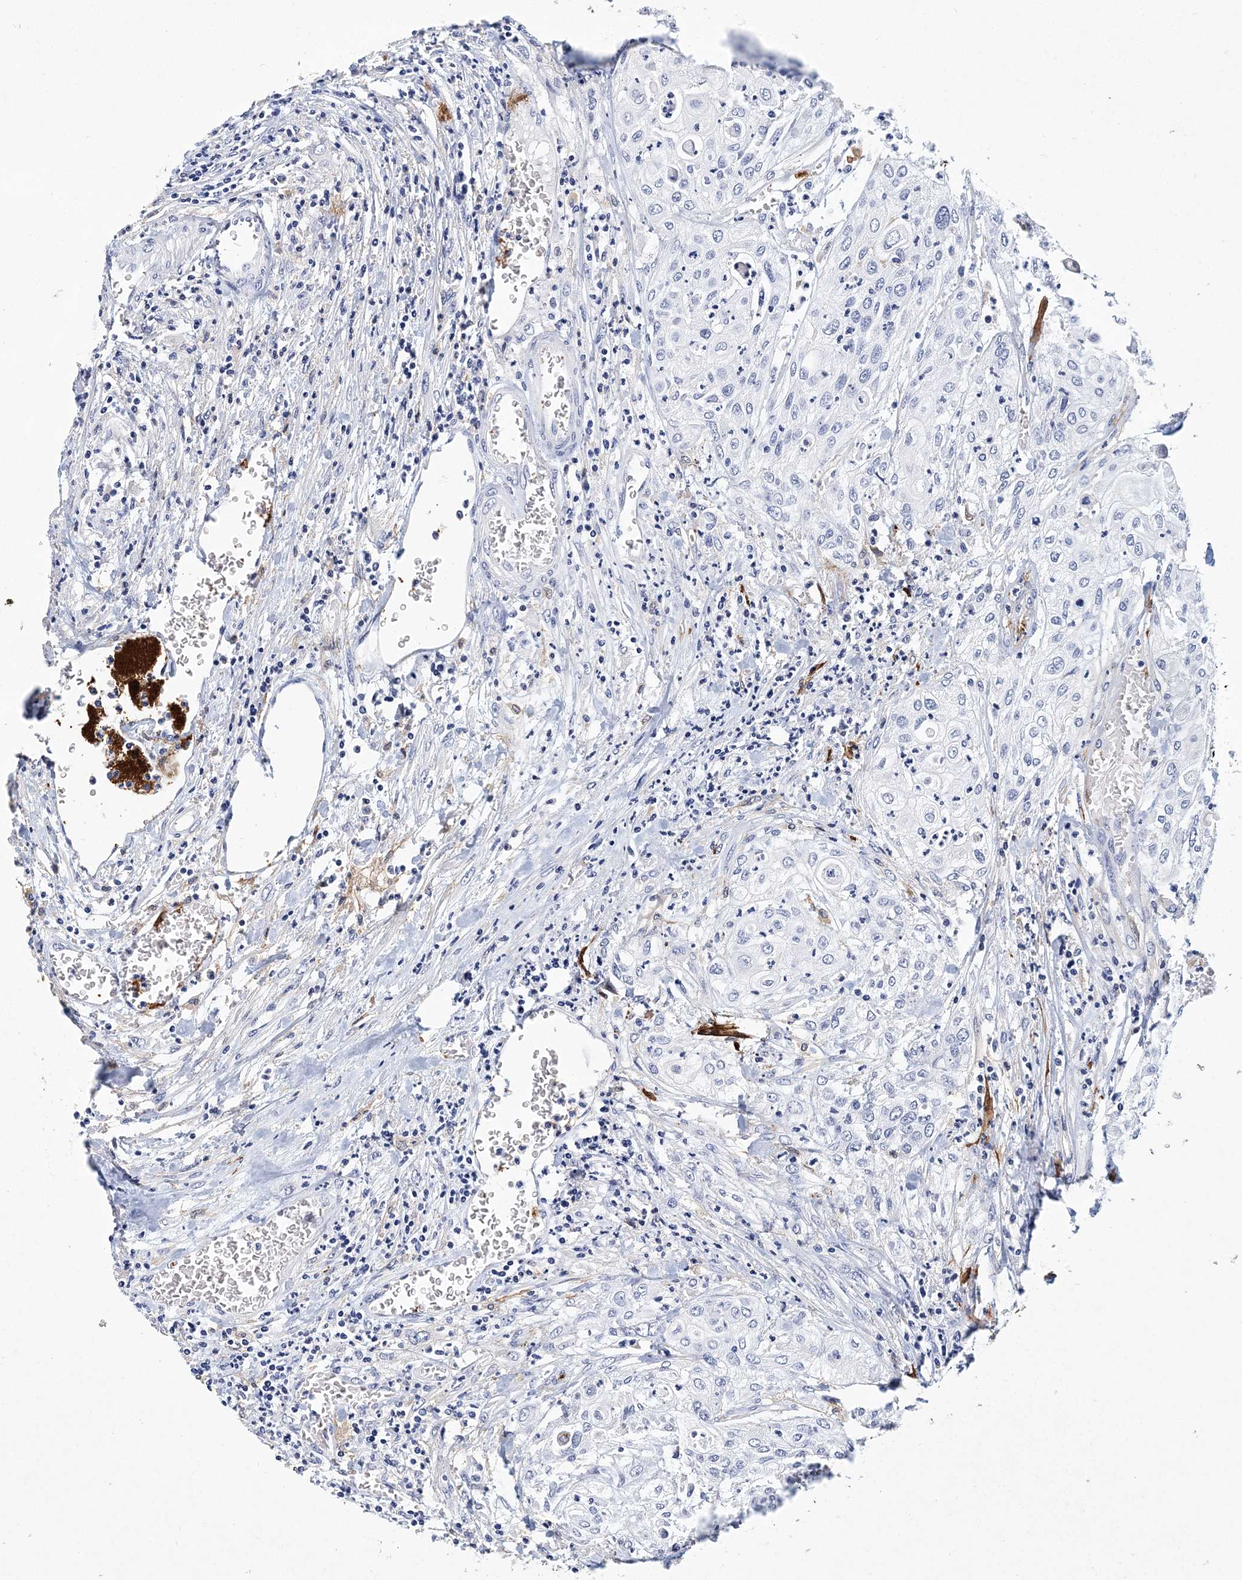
{"staining": {"intensity": "negative", "quantity": "none", "location": "none"}, "tissue": "urothelial cancer", "cell_type": "Tumor cells", "image_type": "cancer", "snomed": [{"axis": "morphology", "description": "Urothelial carcinoma, High grade"}, {"axis": "topography", "description": "Urinary bladder"}], "caption": "Urothelial cancer was stained to show a protein in brown. There is no significant positivity in tumor cells.", "gene": "ITGA2B", "patient": {"sex": "female", "age": 79}}